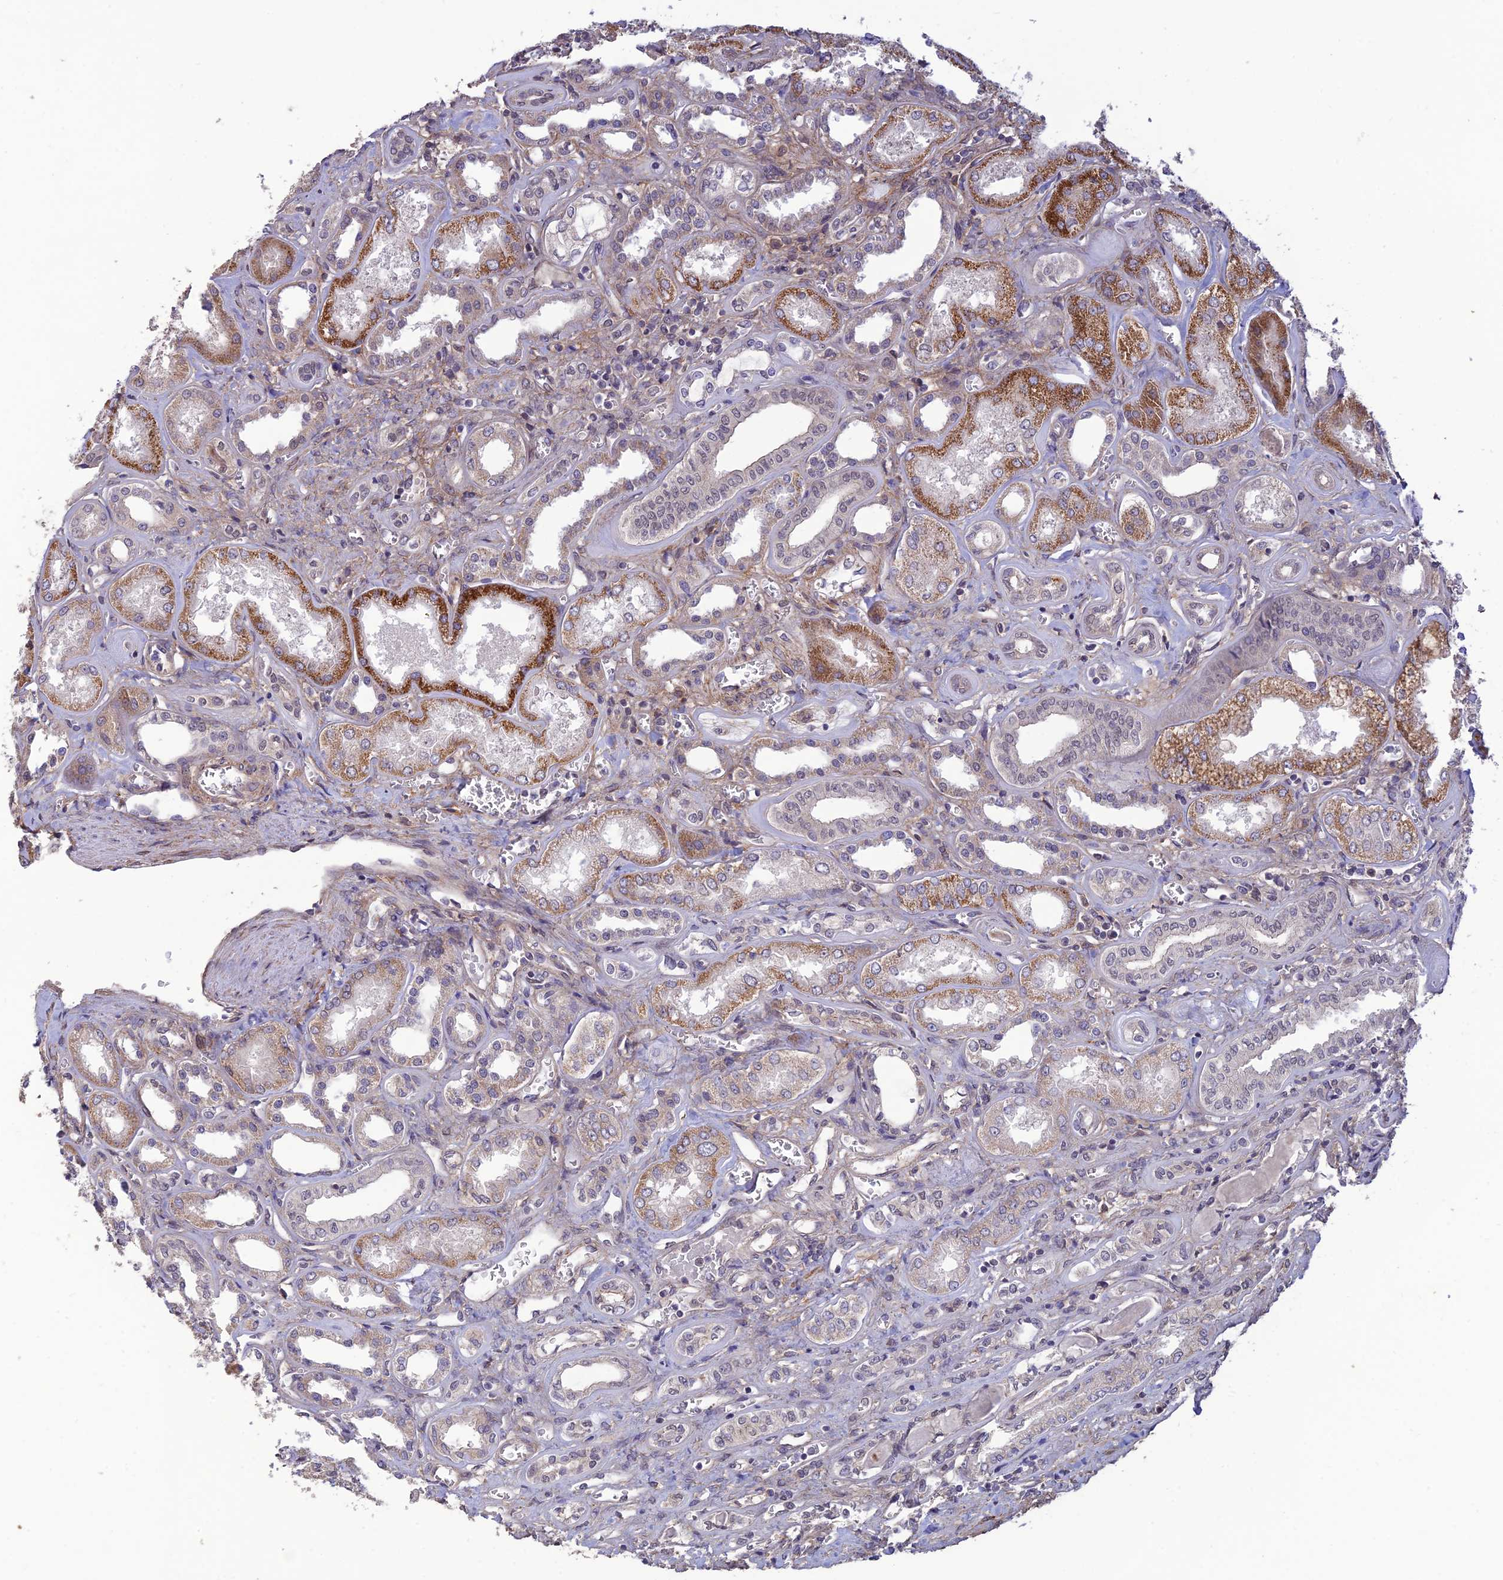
{"staining": {"intensity": "weak", "quantity": "<25%", "location": "cytoplasmic/membranous"}, "tissue": "kidney", "cell_type": "Cells in glomeruli", "image_type": "normal", "snomed": [{"axis": "morphology", "description": "Normal tissue, NOS"}, {"axis": "morphology", "description": "Adenocarcinoma, NOS"}, {"axis": "topography", "description": "Kidney"}], "caption": "This is an IHC photomicrograph of benign kidney. There is no expression in cells in glomeruli.", "gene": "PAGR1", "patient": {"sex": "female", "age": 68}}